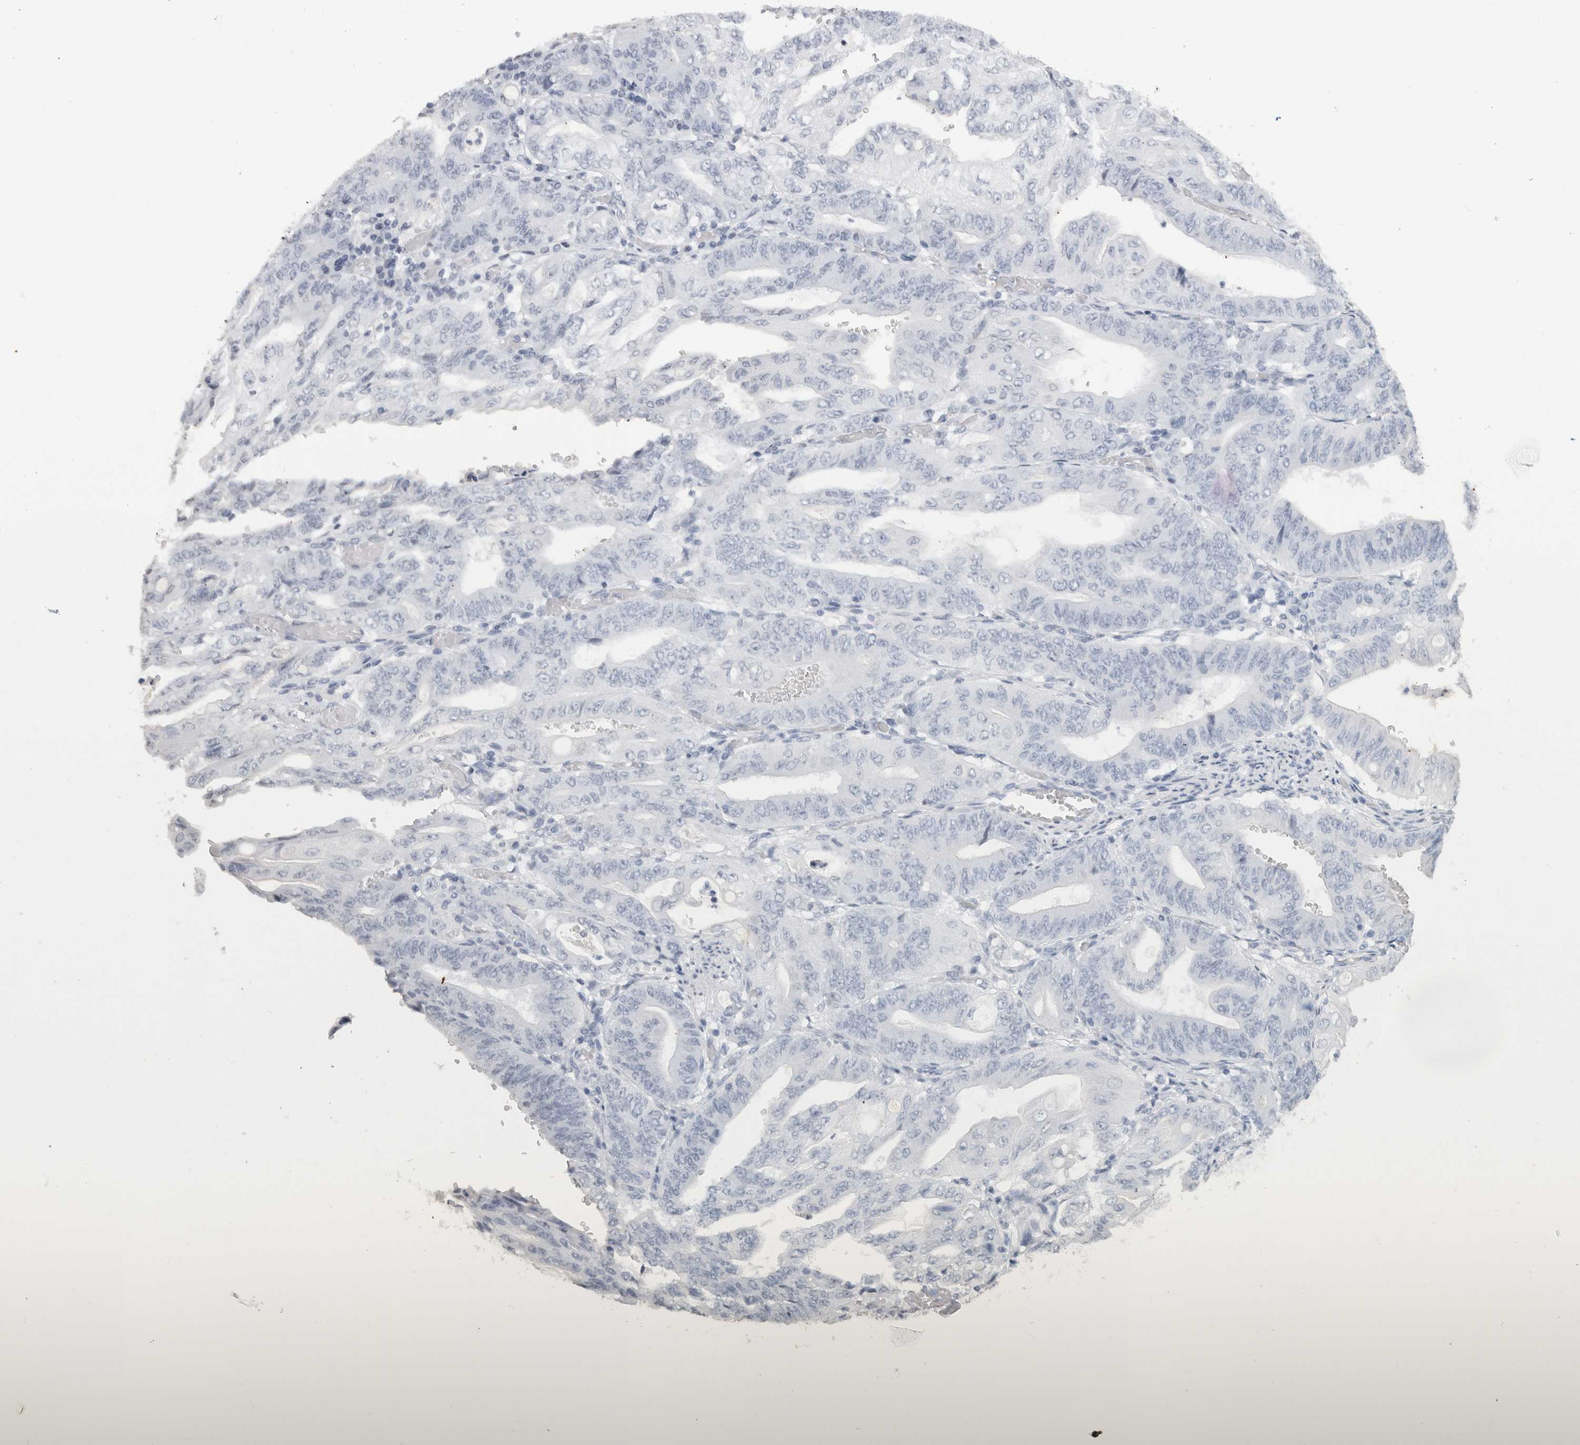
{"staining": {"intensity": "negative", "quantity": "none", "location": "none"}, "tissue": "stomach cancer", "cell_type": "Tumor cells", "image_type": "cancer", "snomed": [{"axis": "morphology", "description": "Adenocarcinoma, NOS"}, {"axis": "topography", "description": "Stomach"}], "caption": "This photomicrograph is of stomach cancer stained with immunohistochemistry to label a protein in brown with the nuclei are counter-stained blue. There is no staining in tumor cells.", "gene": "CNTN1", "patient": {"sex": "female", "age": 73}}